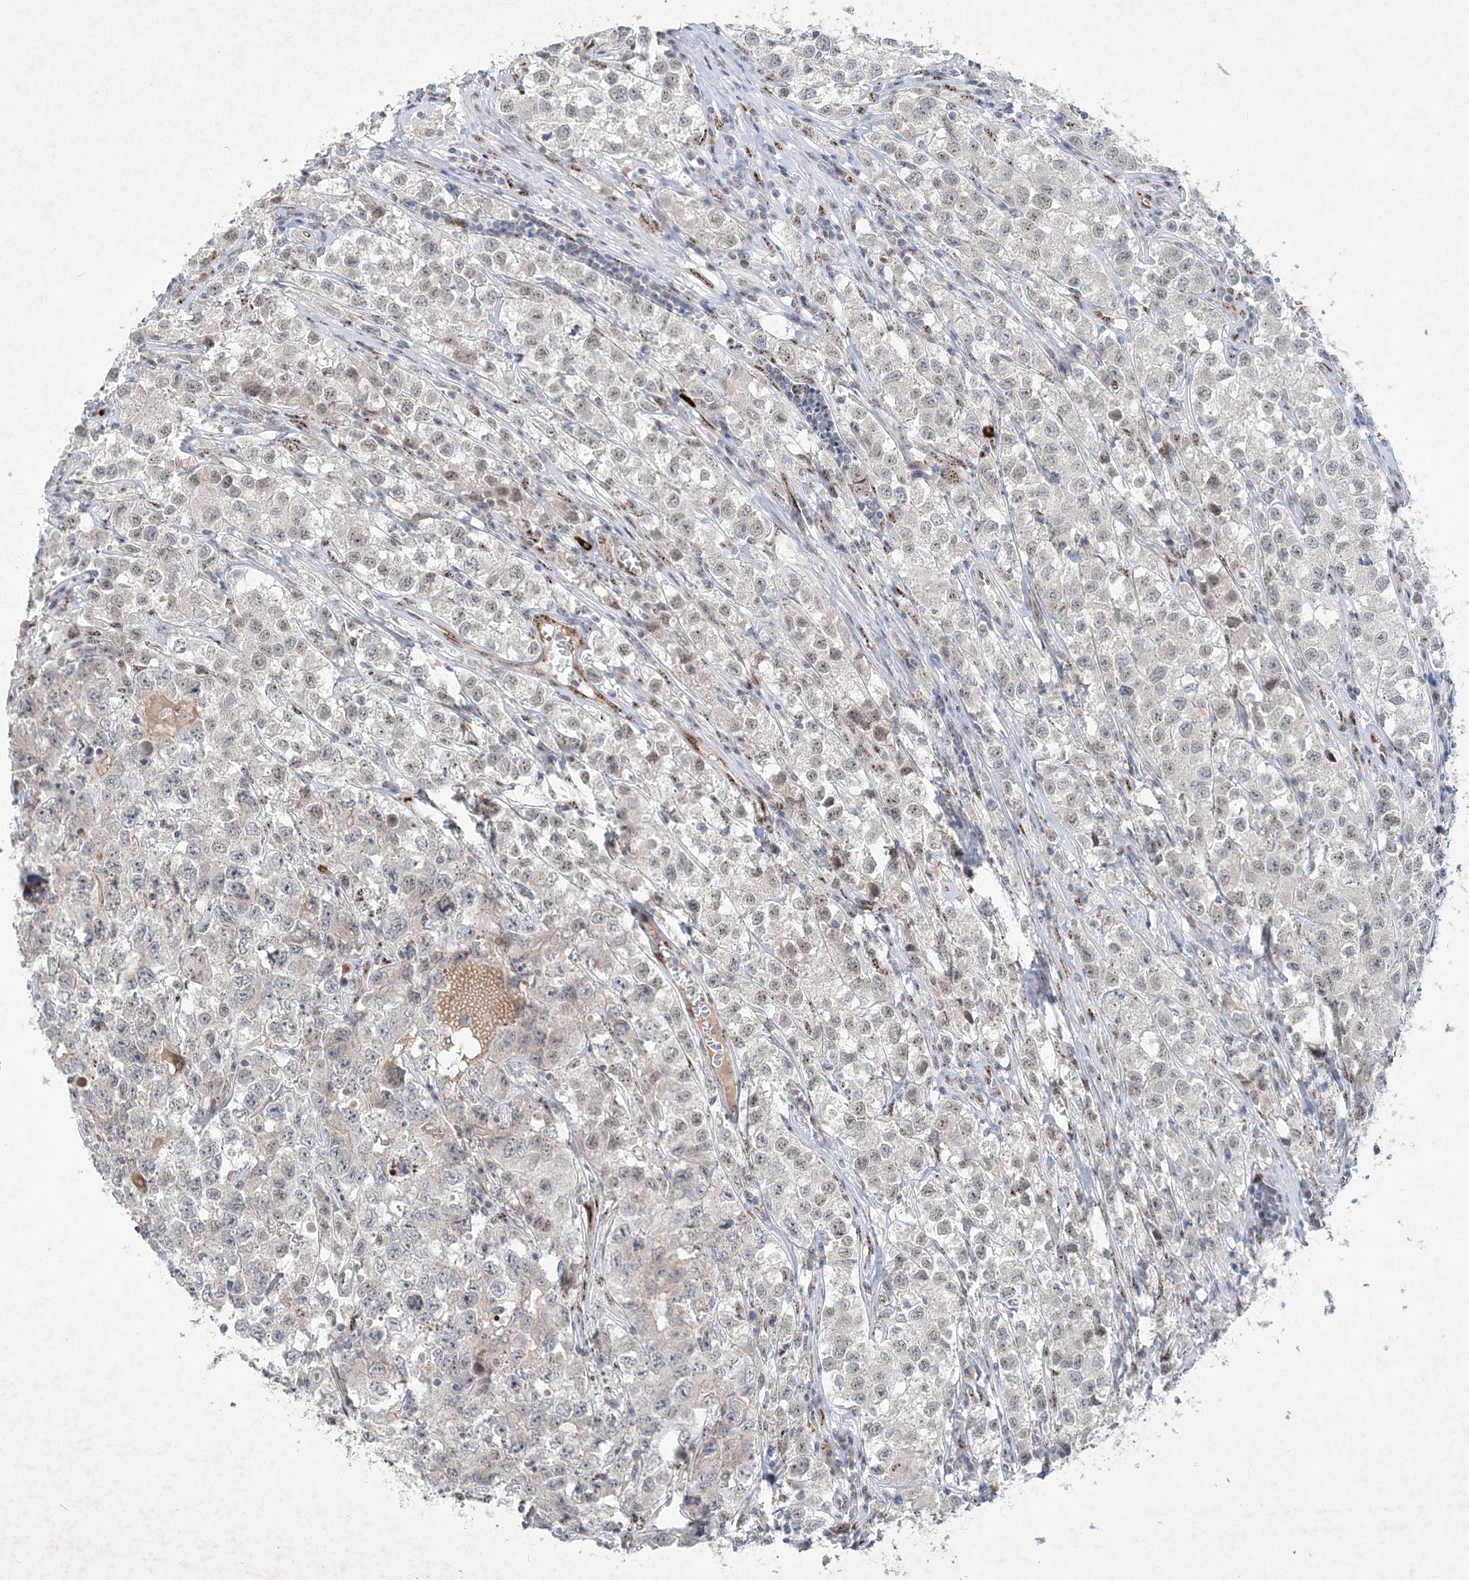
{"staining": {"intensity": "negative", "quantity": "none", "location": "none"}, "tissue": "testis cancer", "cell_type": "Tumor cells", "image_type": "cancer", "snomed": [{"axis": "morphology", "description": "Seminoma, NOS"}, {"axis": "morphology", "description": "Carcinoma, Embryonal, NOS"}, {"axis": "topography", "description": "Testis"}], "caption": "Testis cancer was stained to show a protein in brown. There is no significant positivity in tumor cells.", "gene": "GIN1", "patient": {"sex": "male", "age": 43}}